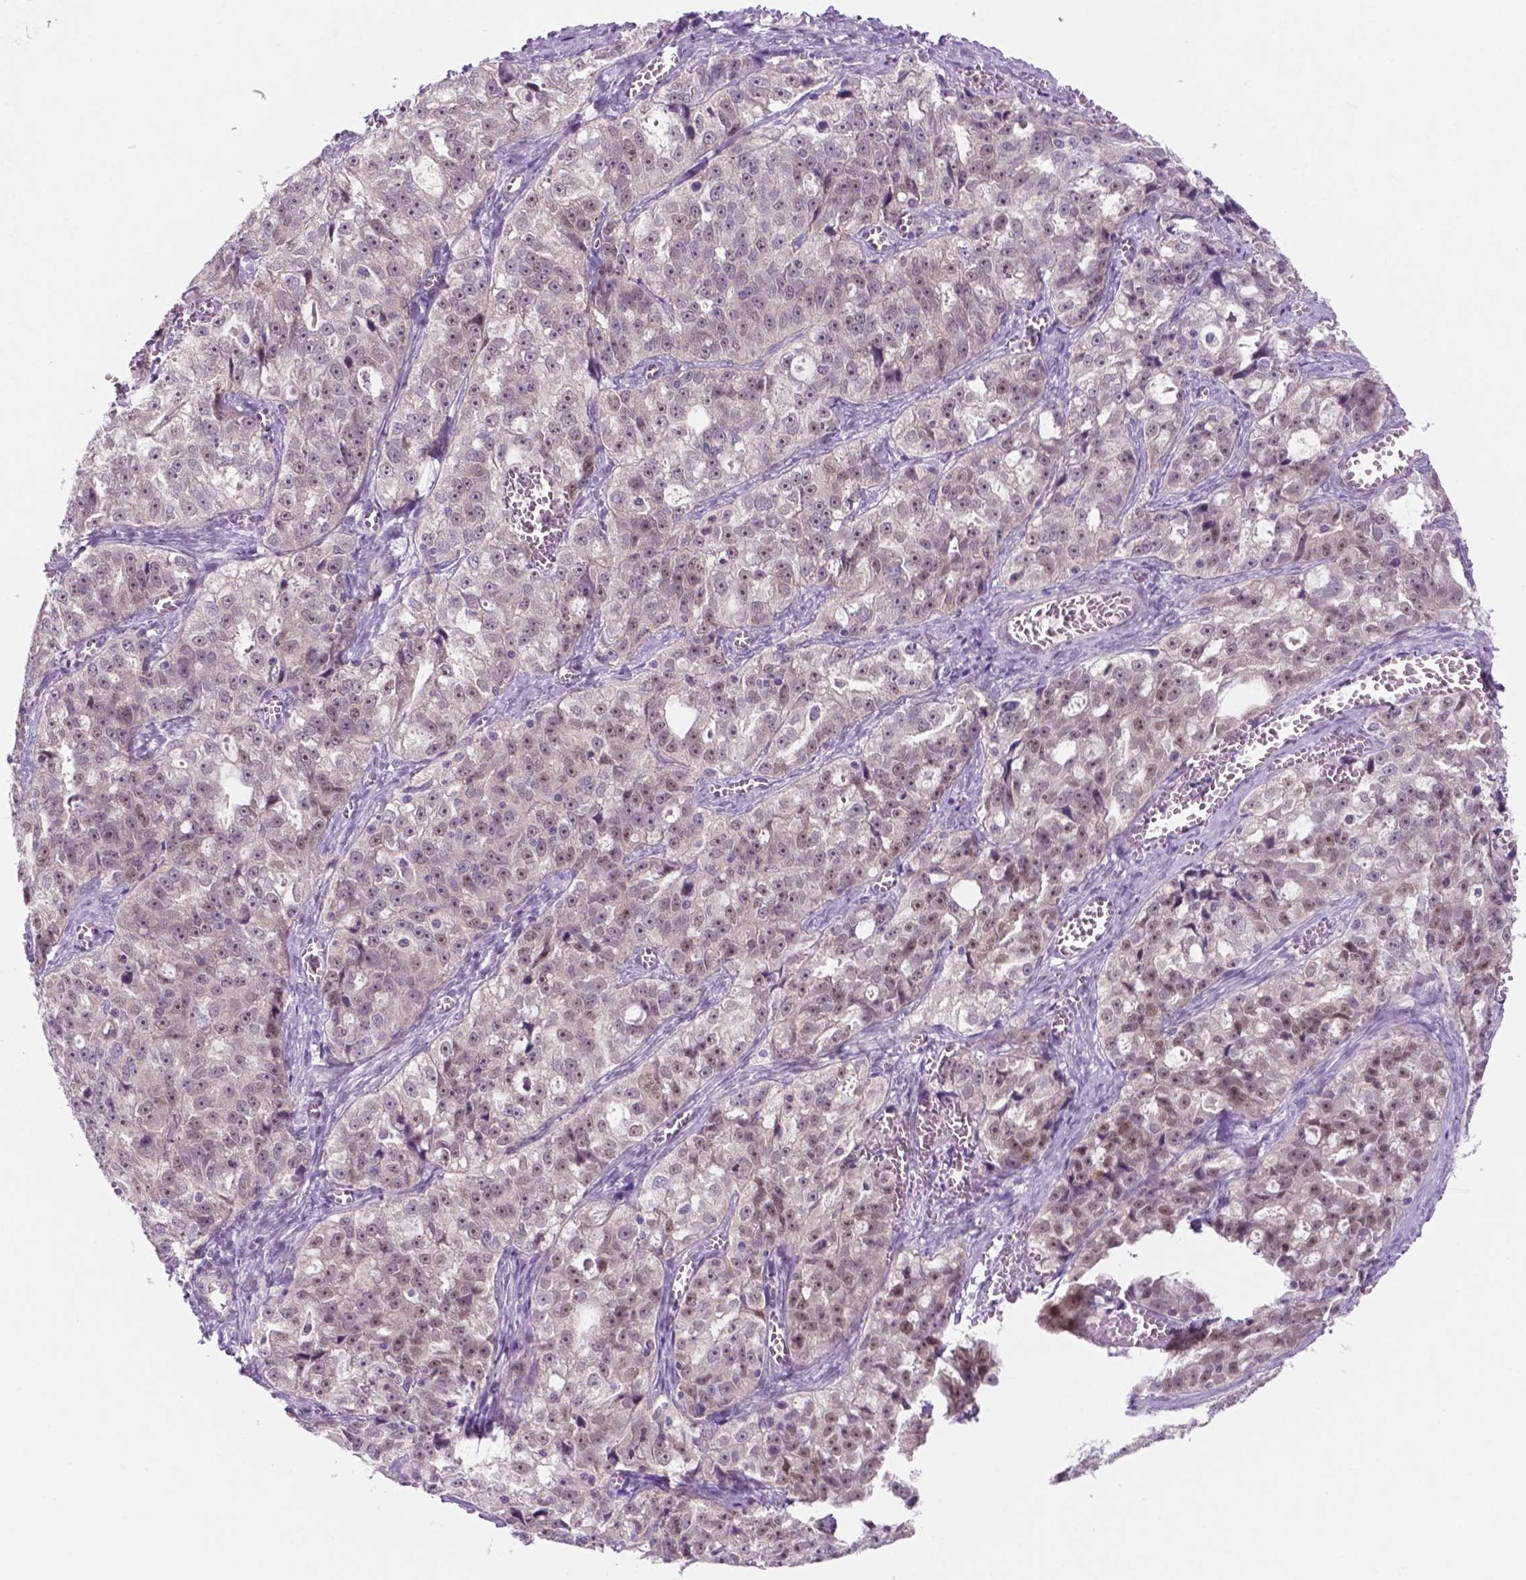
{"staining": {"intensity": "weak", "quantity": "25%-75%", "location": "nuclear"}, "tissue": "ovarian cancer", "cell_type": "Tumor cells", "image_type": "cancer", "snomed": [{"axis": "morphology", "description": "Cystadenocarcinoma, serous, NOS"}, {"axis": "topography", "description": "Ovary"}], "caption": "This is an image of immunohistochemistry staining of ovarian serous cystadenocarcinoma, which shows weak positivity in the nuclear of tumor cells.", "gene": "FAM50B", "patient": {"sex": "female", "age": 51}}